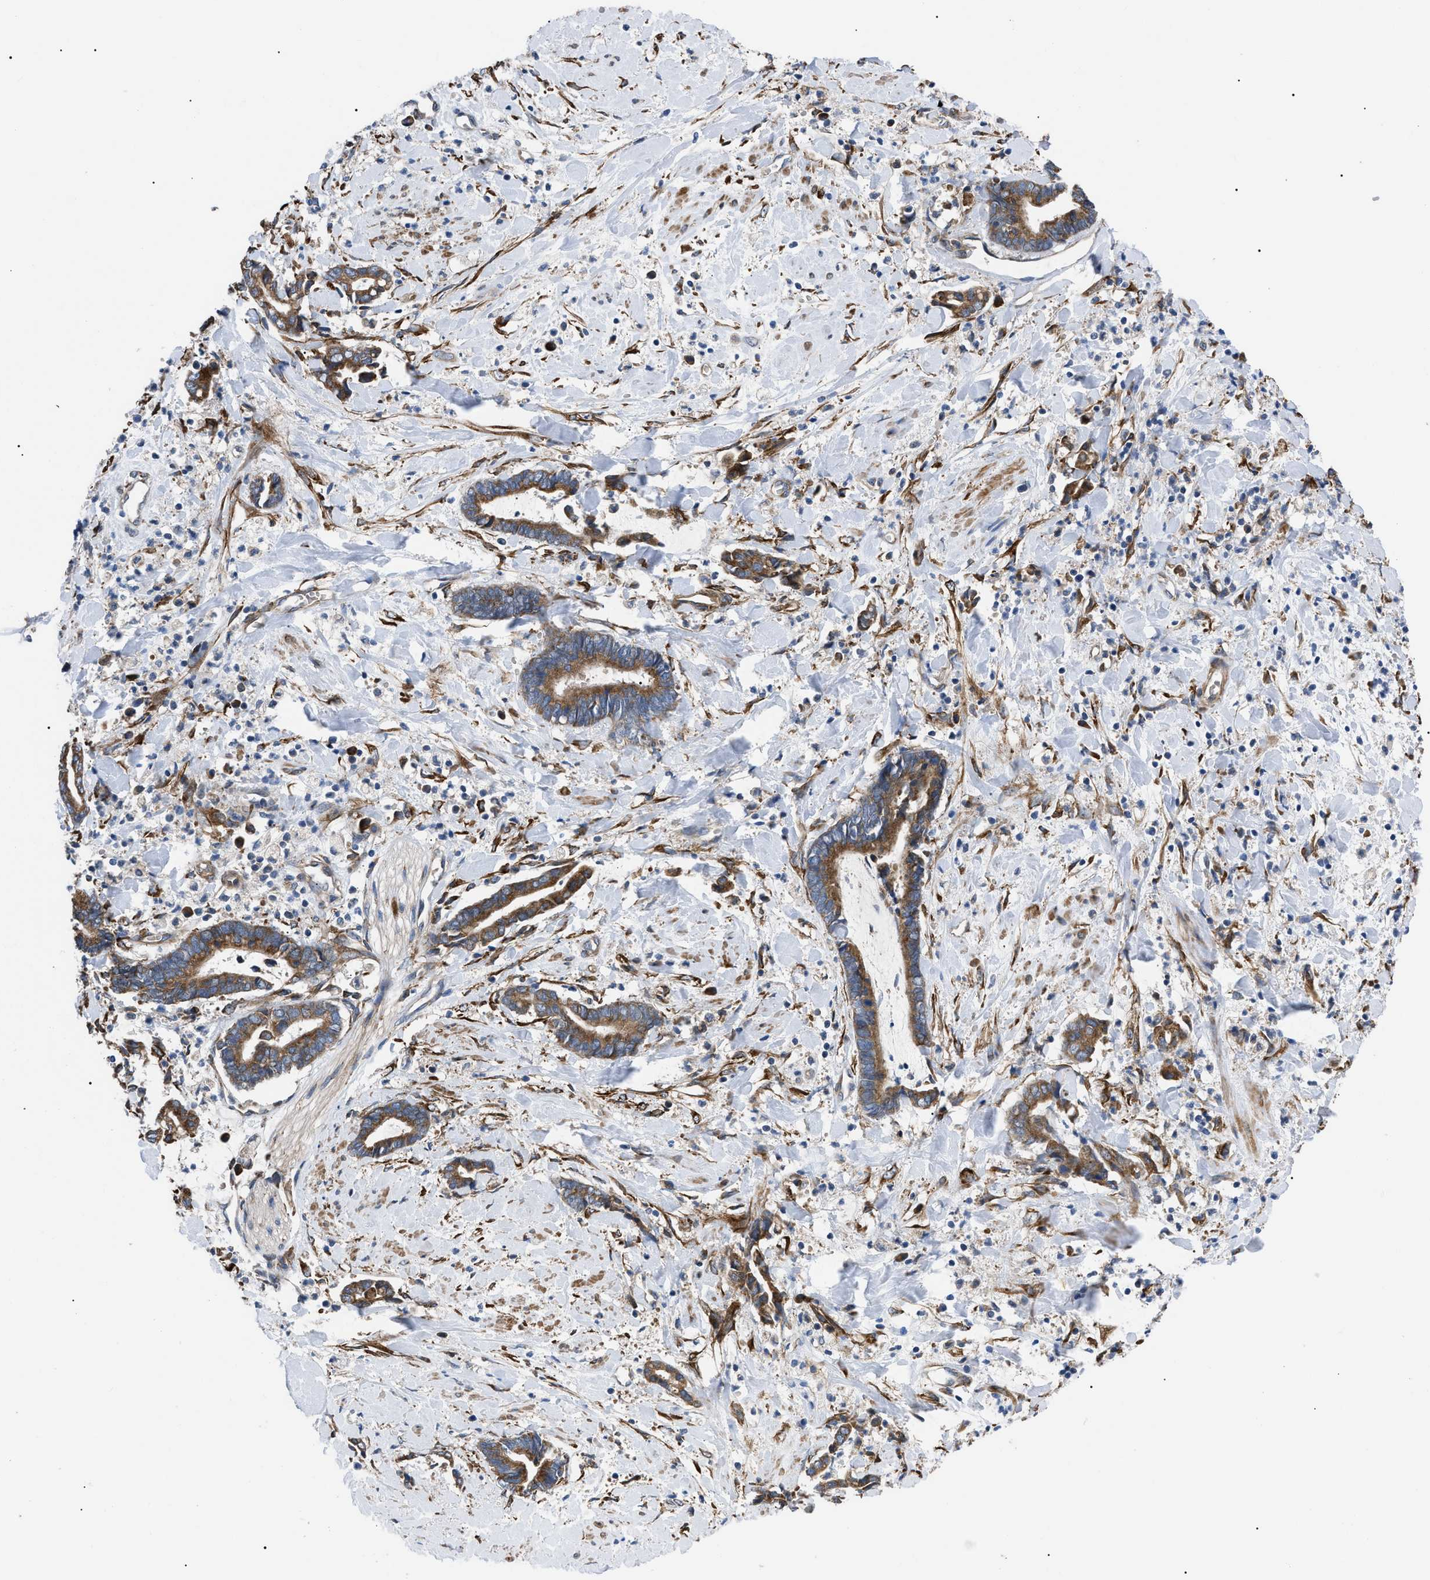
{"staining": {"intensity": "moderate", "quantity": ">75%", "location": "cytoplasmic/membranous"}, "tissue": "cervical cancer", "cell_type": "Tumor cells", "image_type": "cancer", "snomed": [{"axis": "morphology", "description": "Adenocarcinoma, NOS"}, {"axis": "topography", "description": "Cervix"}], "caption": "The histopathology image reveals immunohistochemical staining of adenocarcinoma (cervical). There is moderate cytoplasmic/membranous positivity is appreciated in approximately >75% of tumor cells. The staining was performed using DAB (3,3'-diaminobenzidine) to visualize the protein expression in brown, while the nuclei were stained in blue with hematoxylin (Magnification: 20x).", "gene": "MYO10", "patient": {"sex": "female", "age": 44}}